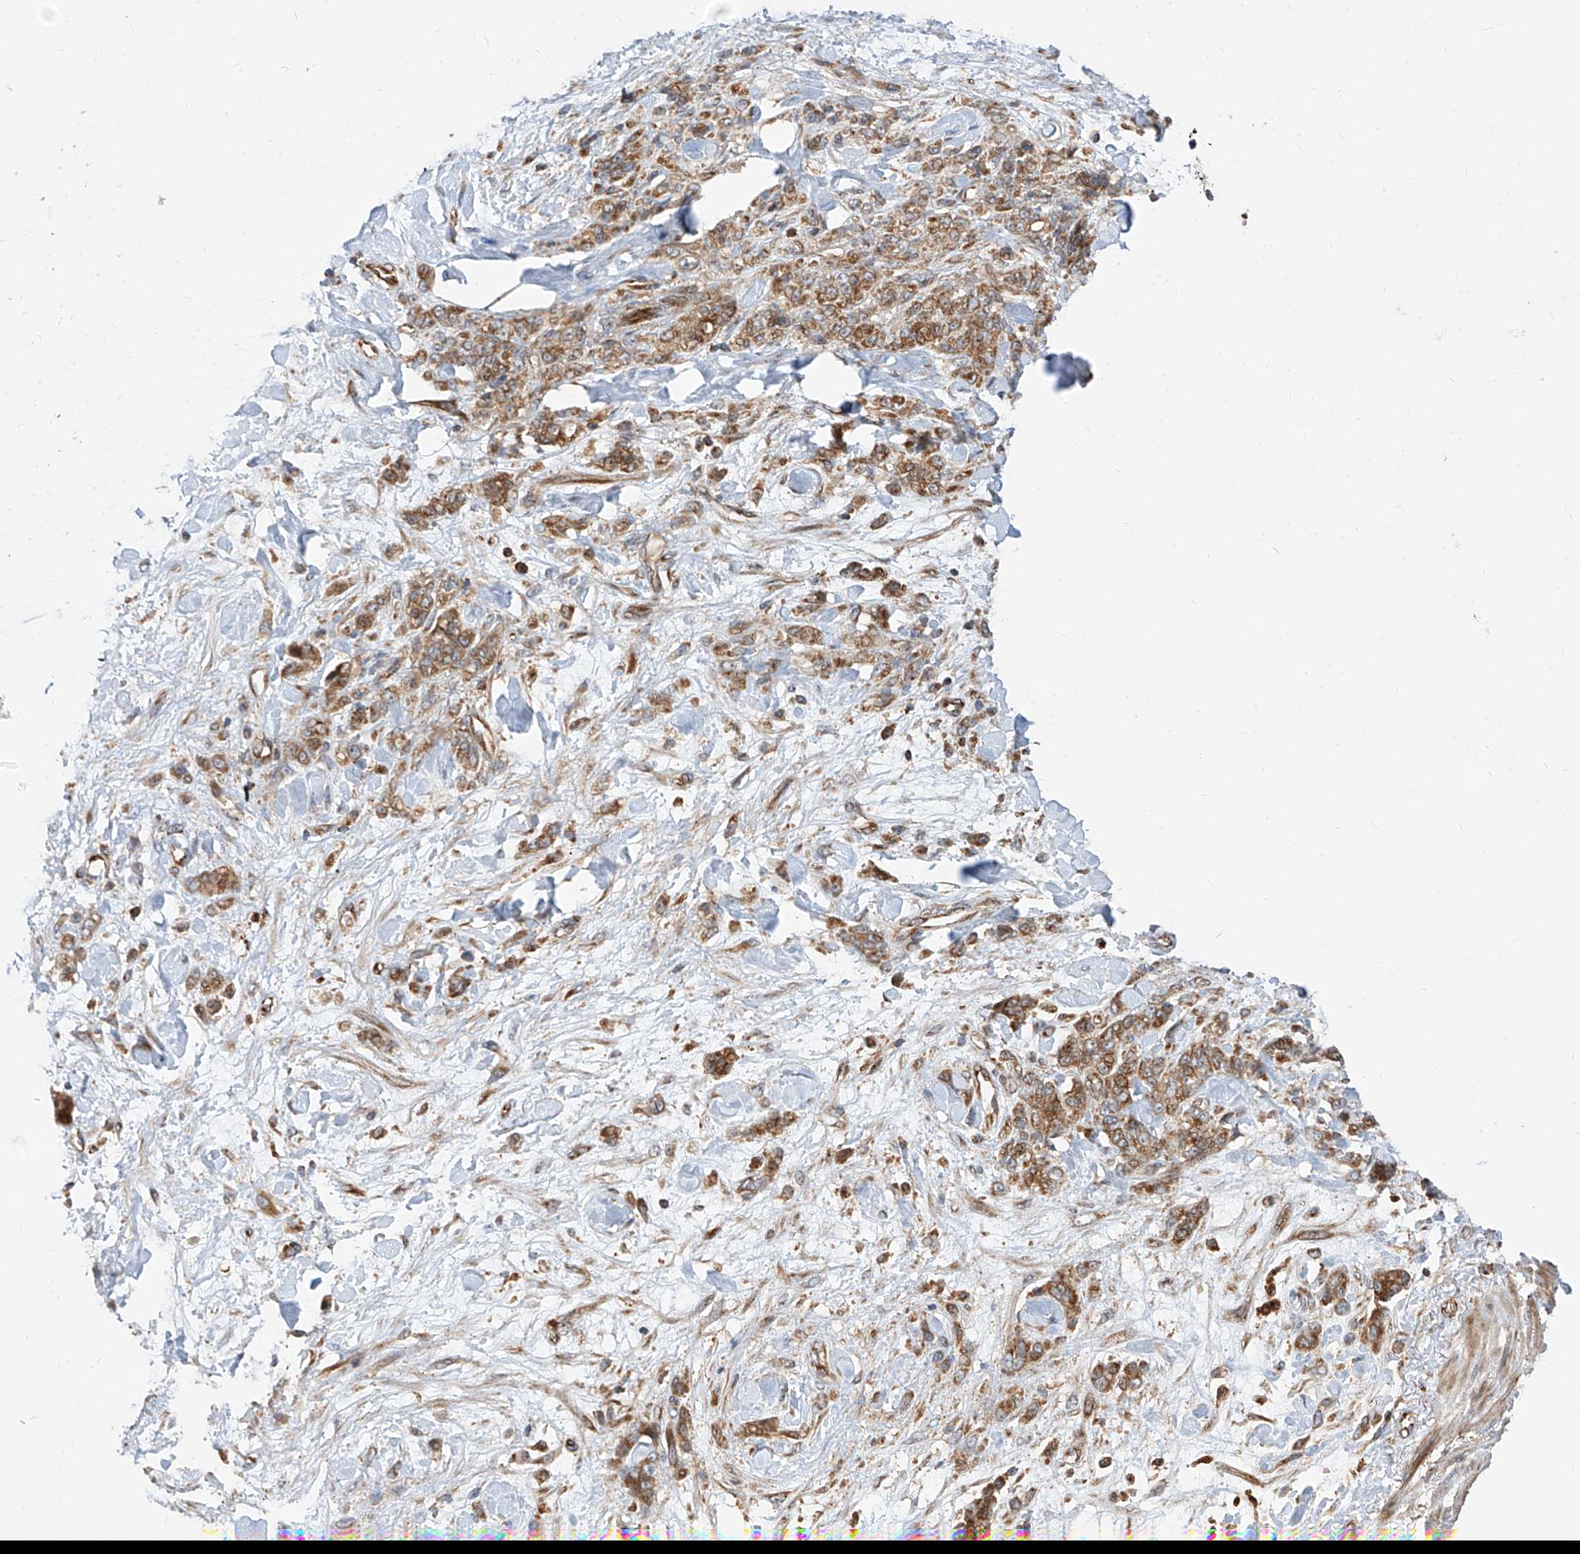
{"staining": {"intensity": "moderate", "quantity": ">75%", "location": "cytoplasmic/membranous"}, "tissue": "stomach cancer", "cell_type": "Tumor cells", "image_type": "cancer", "snomed": [{"axis": "morphology", "description": "Normal tissue, NOS"}, {"axis": "morphology", "description": "Adenocarcinoma, NOS"}, {"axis": "topography", "description": "Stomach"}], "caption": "Adenocarcinoma (stomach) stained for a protein exhibits moderate cytoplasmic/membranous positivity in tumor cells.", "gene": "ISCA2", "patient": {"sex": "male", "age": 82}}